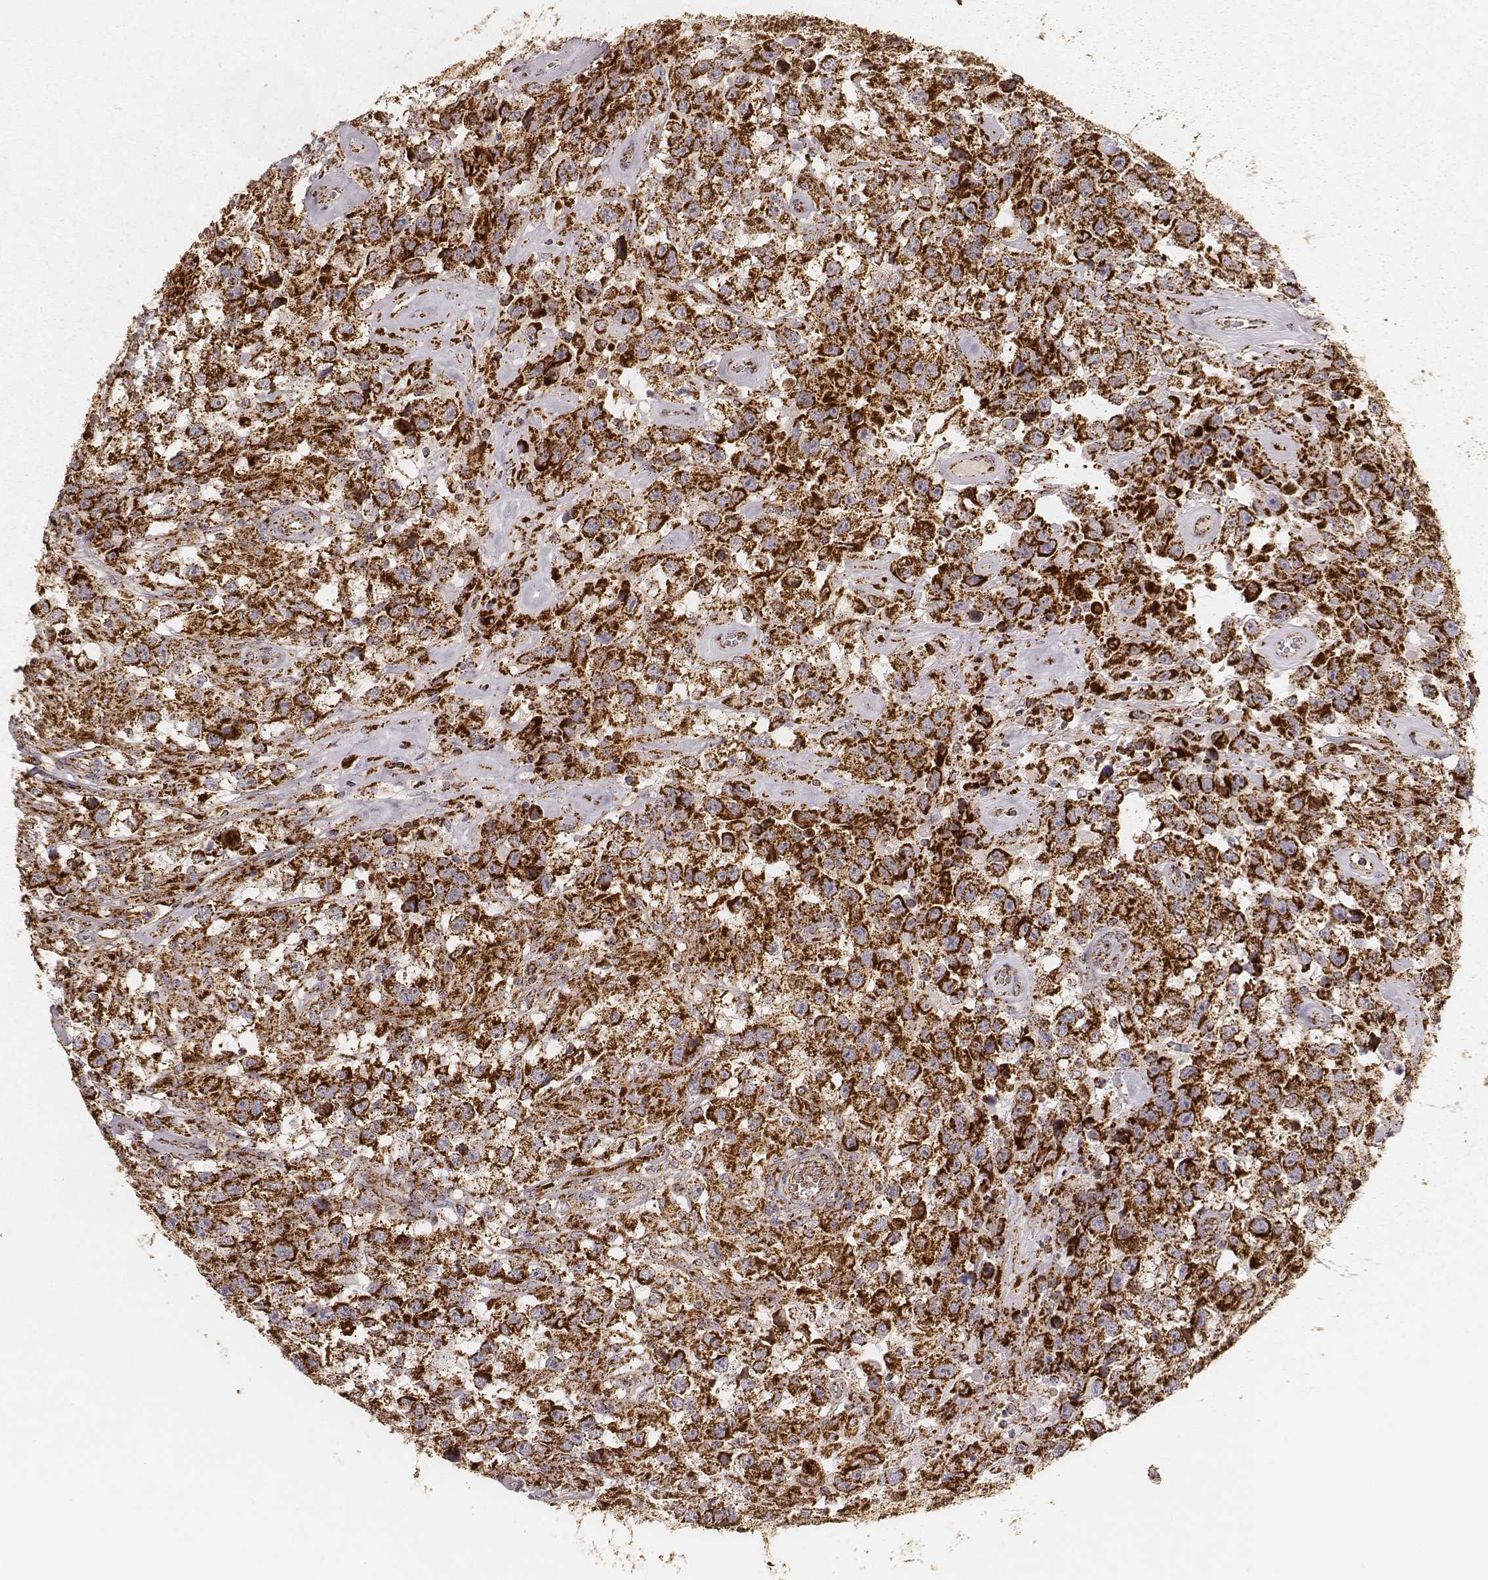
{"staining": {"intensity": "strong", "quantity": ">75%", "location": "cytoplasmic/membranous"}, "tissue": "testis cancer", "cell_type": "Tumor cells", "image_type": "cancer", "snomed": [{"axis": "morphology", "description": "Seminoma, NOS"}, {"axis": "topography", "description": "Testis"}], "caption": "IHC image of testis seminoma stained for a protein (brown), which demonstrates high levels of strong cytoplasmic/membranous positivity in approximately >75% of tumor cells.", "gene": "CS", "patient": {"sex": "male", "age": 43}}